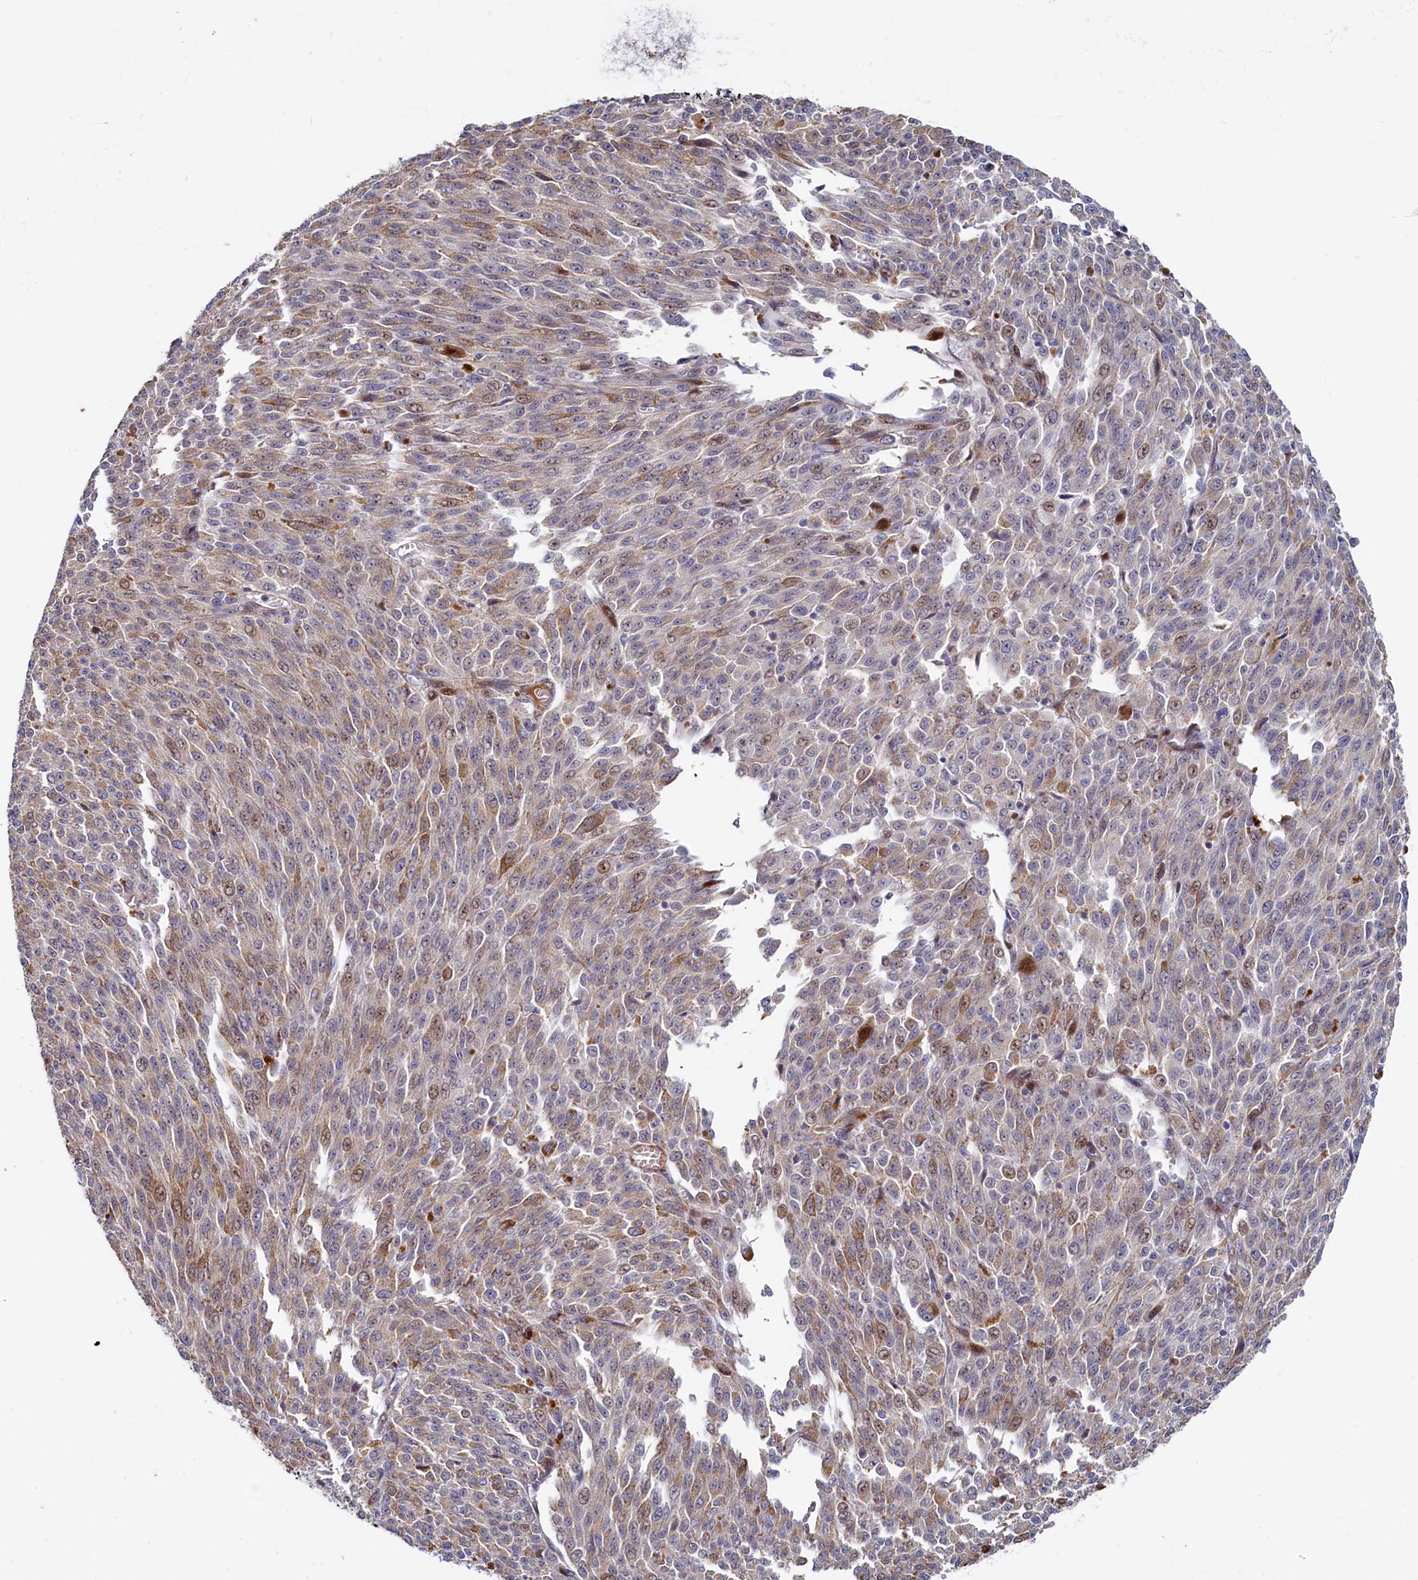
{"staining": {"intensity": "weak", "quantity": "25%-75%", "location": "cytoplasmic/membranous,nuclear"}, "tissue": "melanoma", "cell_type": "Tumor cells", "image_type": "cancer", "snomed": [{"axis": "morphology", "description": "Malignant melanoma, NOS"}, {"axis": "topography", "description": "Skin"}], "caption": "About 25%-75% of tumor cells in human malignant melanoma reveal weak cytoplasmic/membranous and nuclear protein staining as visualized by brown immunohistochemical staining.", "gene": "PIK3C3", "patient": {"sex": "female", "age": 52}}